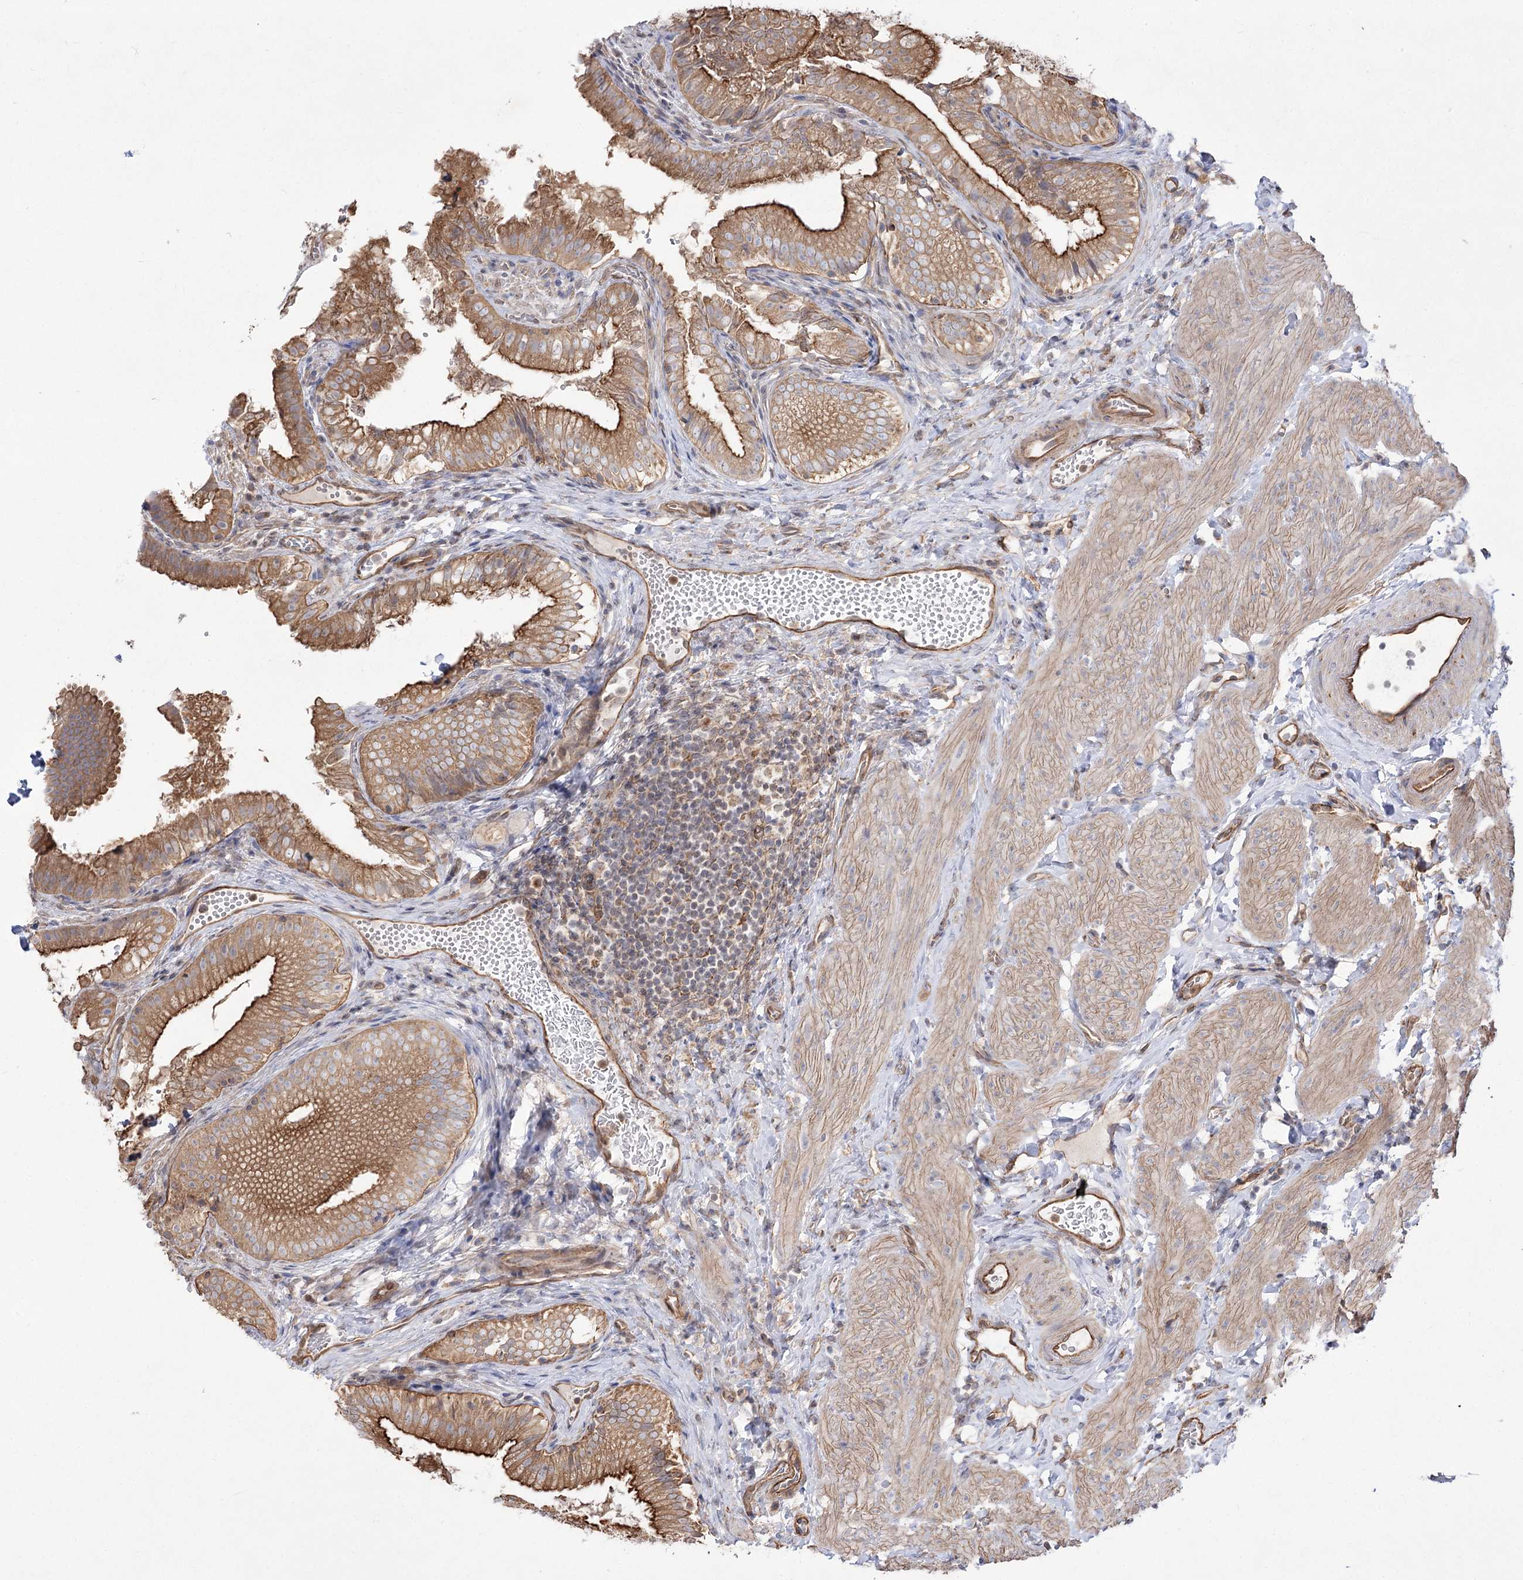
{"staining": {"intensity": "strong", "quantity": ">75%", "location": "cytoplasmic/membranous"}, "tissue": "gallbladder", "cell_type": "Glandular cells", "image_type": "normal", "snomed": [{"axis": "morphology", "description": "Normal tissue, NOS"}, {"axis": "topography", "description": "Gallbladder"}], "caption": "Glandular cells exhibit strong cytoplasmic/membranous positivity in approximately >75% of cells in unremarkable gallbladder. The staining was performed using DAB to visualize the protein expression in brown, while the nuclei were stained in blue with hematoxylin (Magnification: 20x).", "gene": "SH3BP5L", "patient": {"sex": "female", "age": 30}}